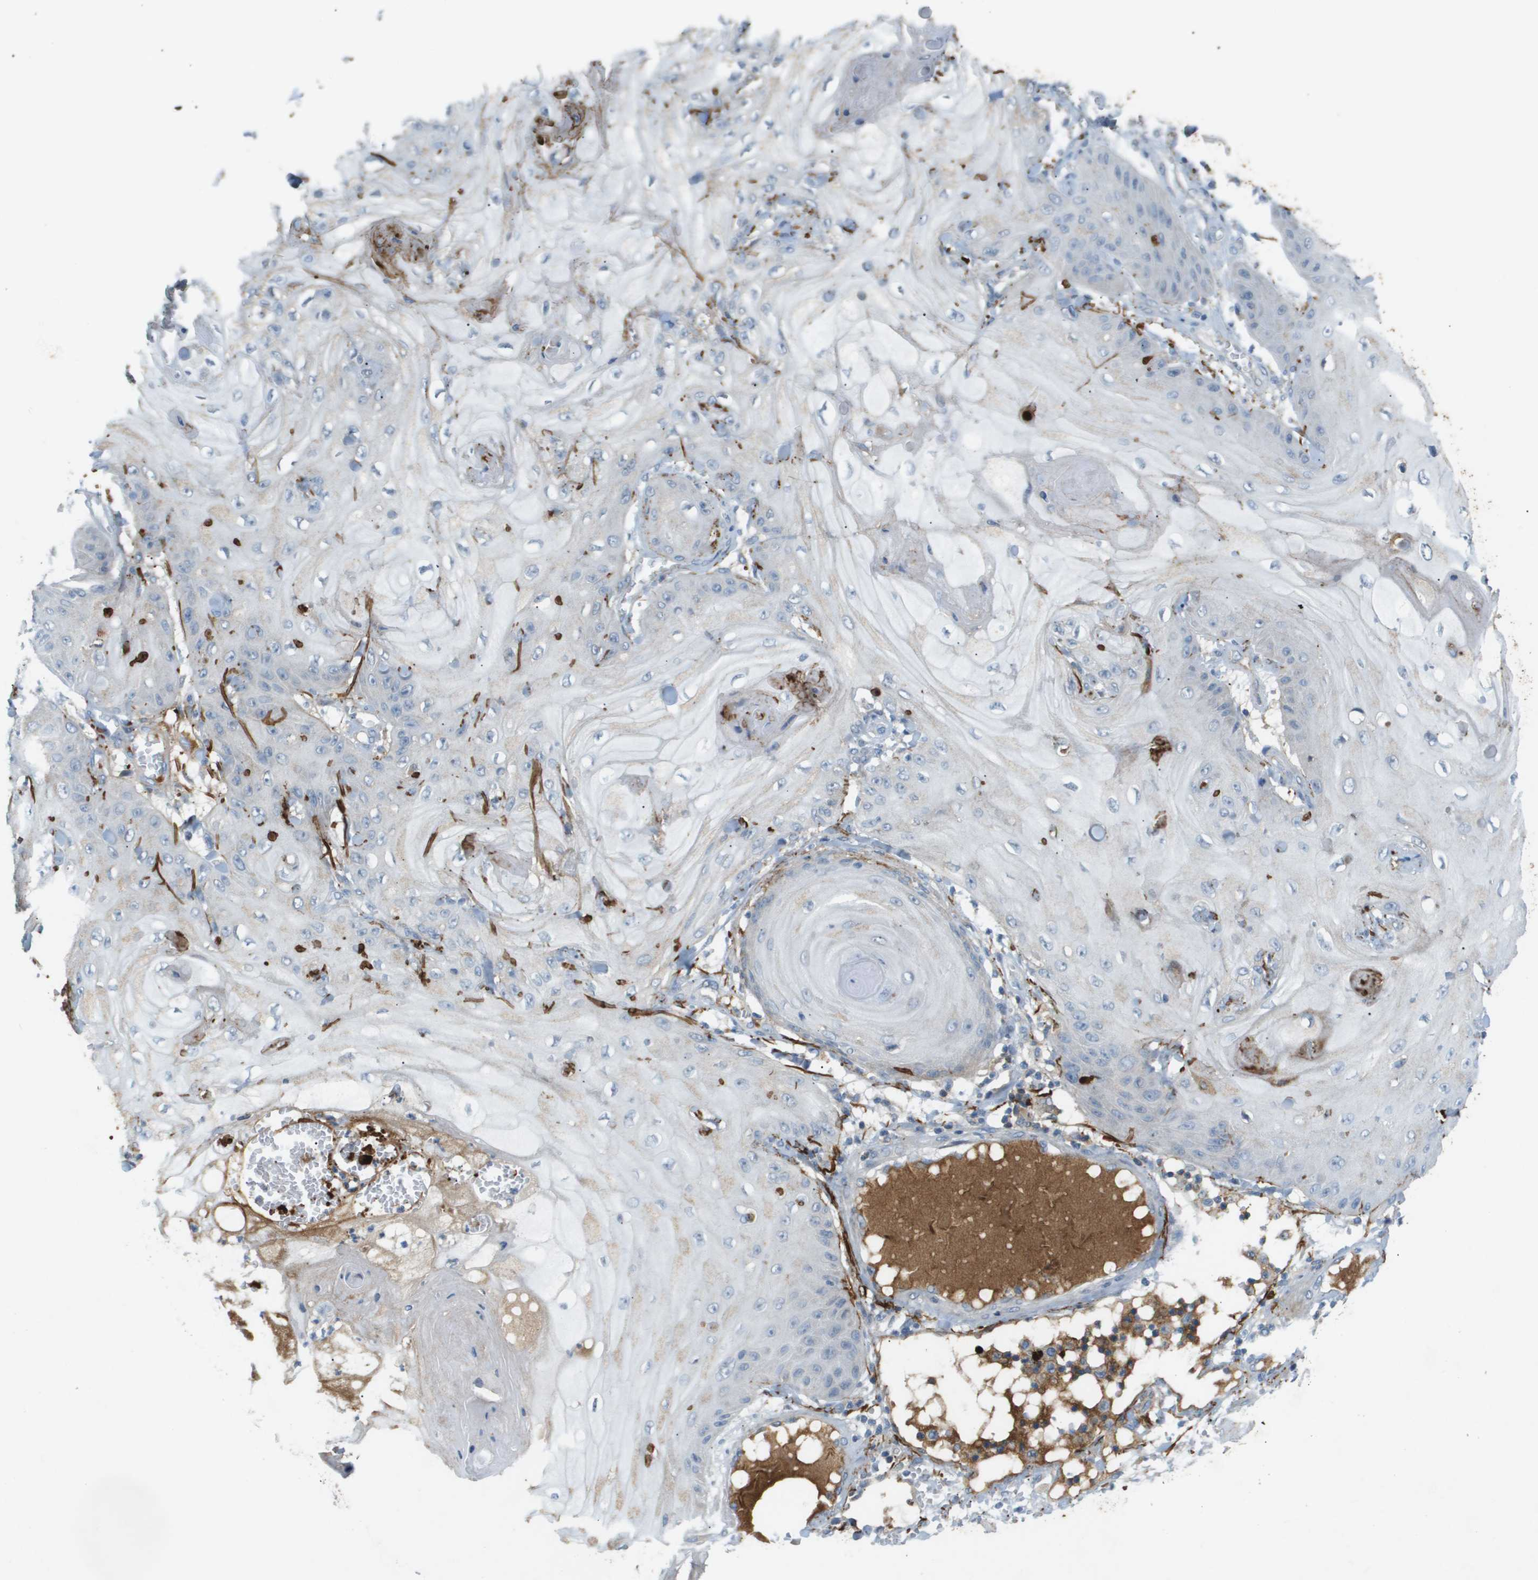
{"staining": {"intensity": "negative", "quantity": "none", "location": "none"}, "tissue": "skin cancer", "cell_type": "Tumor cells", "image_type": "cancer", "snomed": [{"axis": "morphology", "description": "Squamous cell carcinoma, NOS"}, {"axis": "topography", "description": "Skin"}], "caption": "Tumor cells are negative for protein expression in human skin cancer.", "gene": "VTN", "patient": {"sex": "male", "age": 74}}